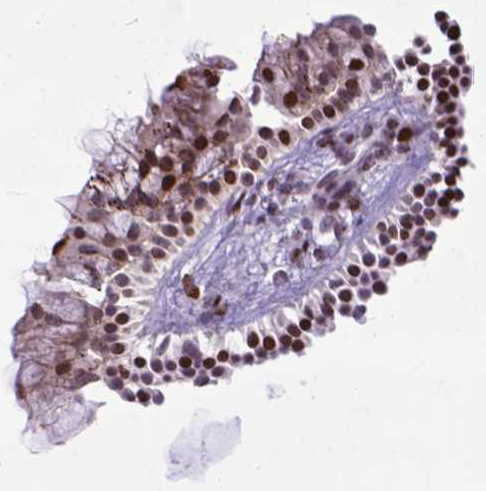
{"staining": {"intensity": "strong", "quantity": ">75%", "location": "nuclear"}, "tissue": "nasopharynx", "cell_type": "Respiratory epithelial cells", "image_type": "normal", "snomed": [{"axis": "morphology", "description": "Normal tissue, NOS"}, {"axis": "topography", "description": "Nasopharynx"}], "caption": "The image displays immunohistochemical staining of benign nasopharynx. There is strong nuclear positivity is identified in about >75% of respiratory epithelial cells.", "gene": "AMER1", "patient": {"sex": "male", "age": 77}}